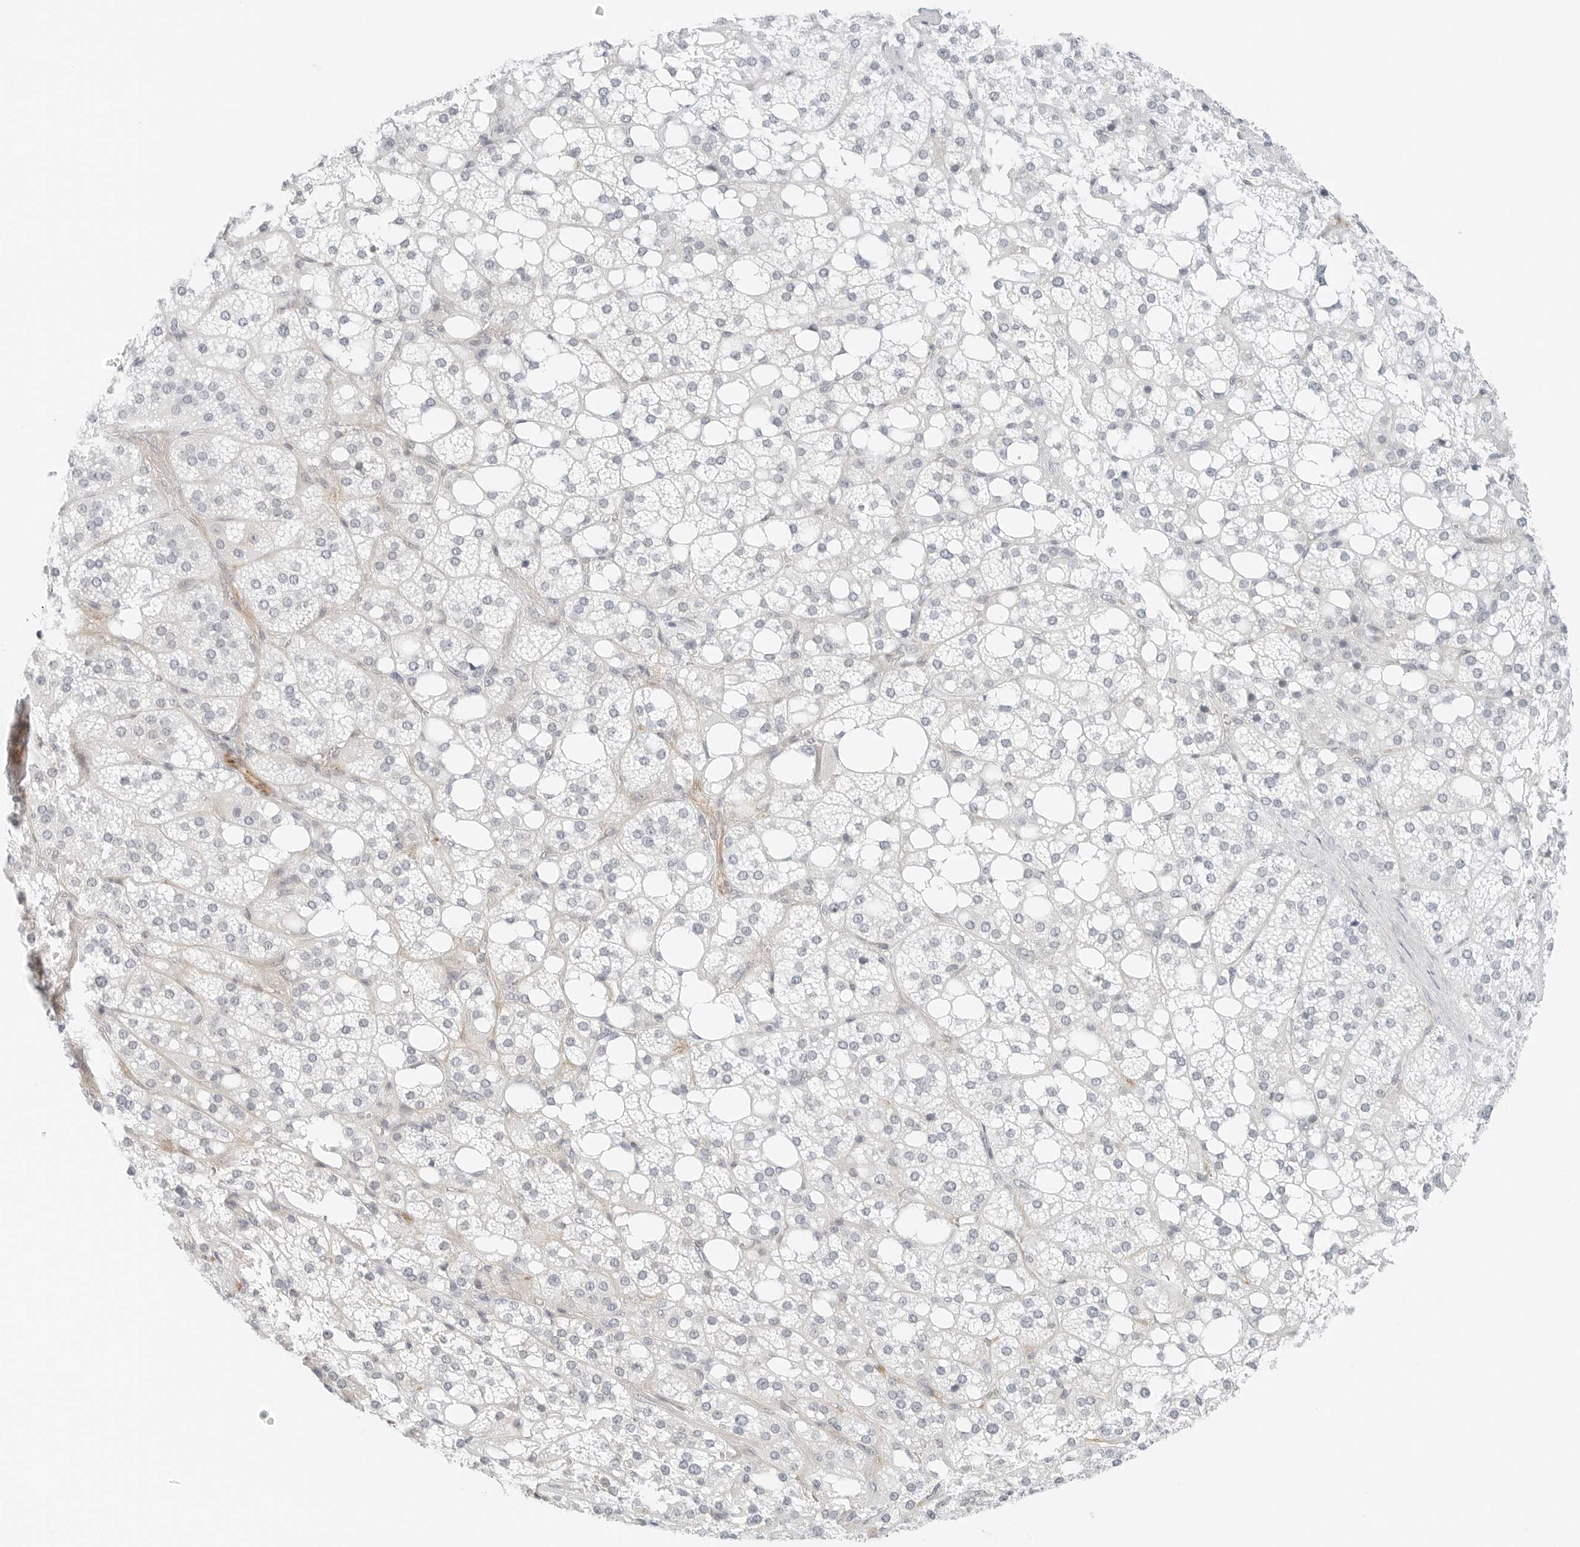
{"staining": {"intensity": "moderate", "quantity": "<25%", "location": "cytoplasmic/membranous"}, "tissue": "adrenal gland", "cell_type": "Glandular cells", "image_type": "normal", "snomed": [{"axis": "morphology", "description": "Normal tissue, NOS"}, {"axis": "topography", "description": "Adrenal gland"}], "caption": "Adrenal gland stained with DAB immunohistochemistry (IHC) reveals low levels of moderate cytoplasmic/membranous positivity in about <25% of glandular cells.", "gene": "IQCC", "patient": {"sex": "female", "age": 59}}